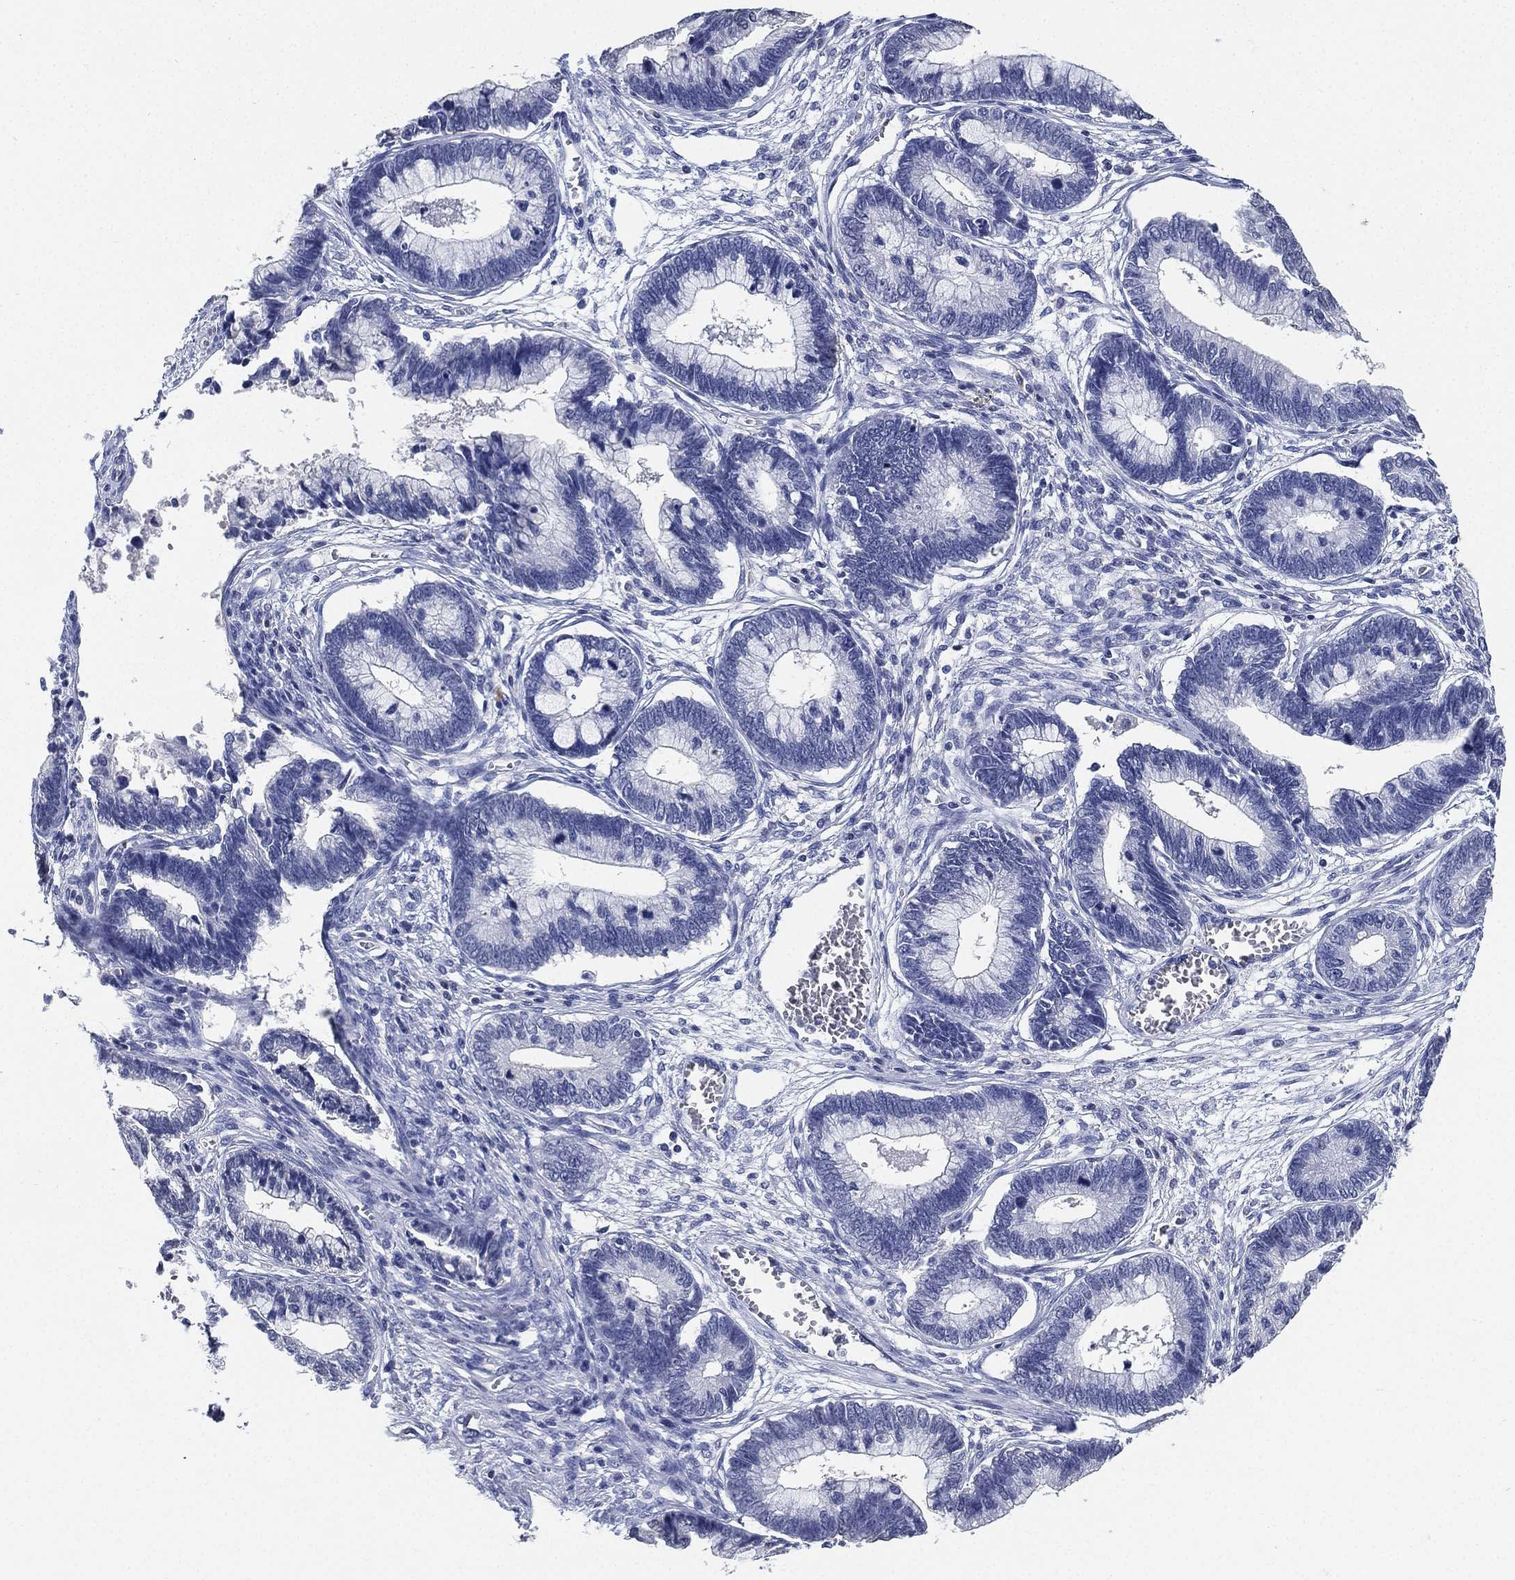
{"staining": {"intensity": "negative", "quantity": "none", "location": "none"}, "tissue": "cervical cancer", "cell_type": "Tumor cells", "image_type": "cancer", "snomed": [{"axis": "morphology", "description": "Adenocarcinoma, NOS"}, {"axis": "topography", "description": "Cervix"}], "caption": "Immunohistochemical staining of adenocarcinoma (cervical) shows no significant expression in tumor cells.", "gene": "IYD", "patient": {"sex": "female", "age": 44}}